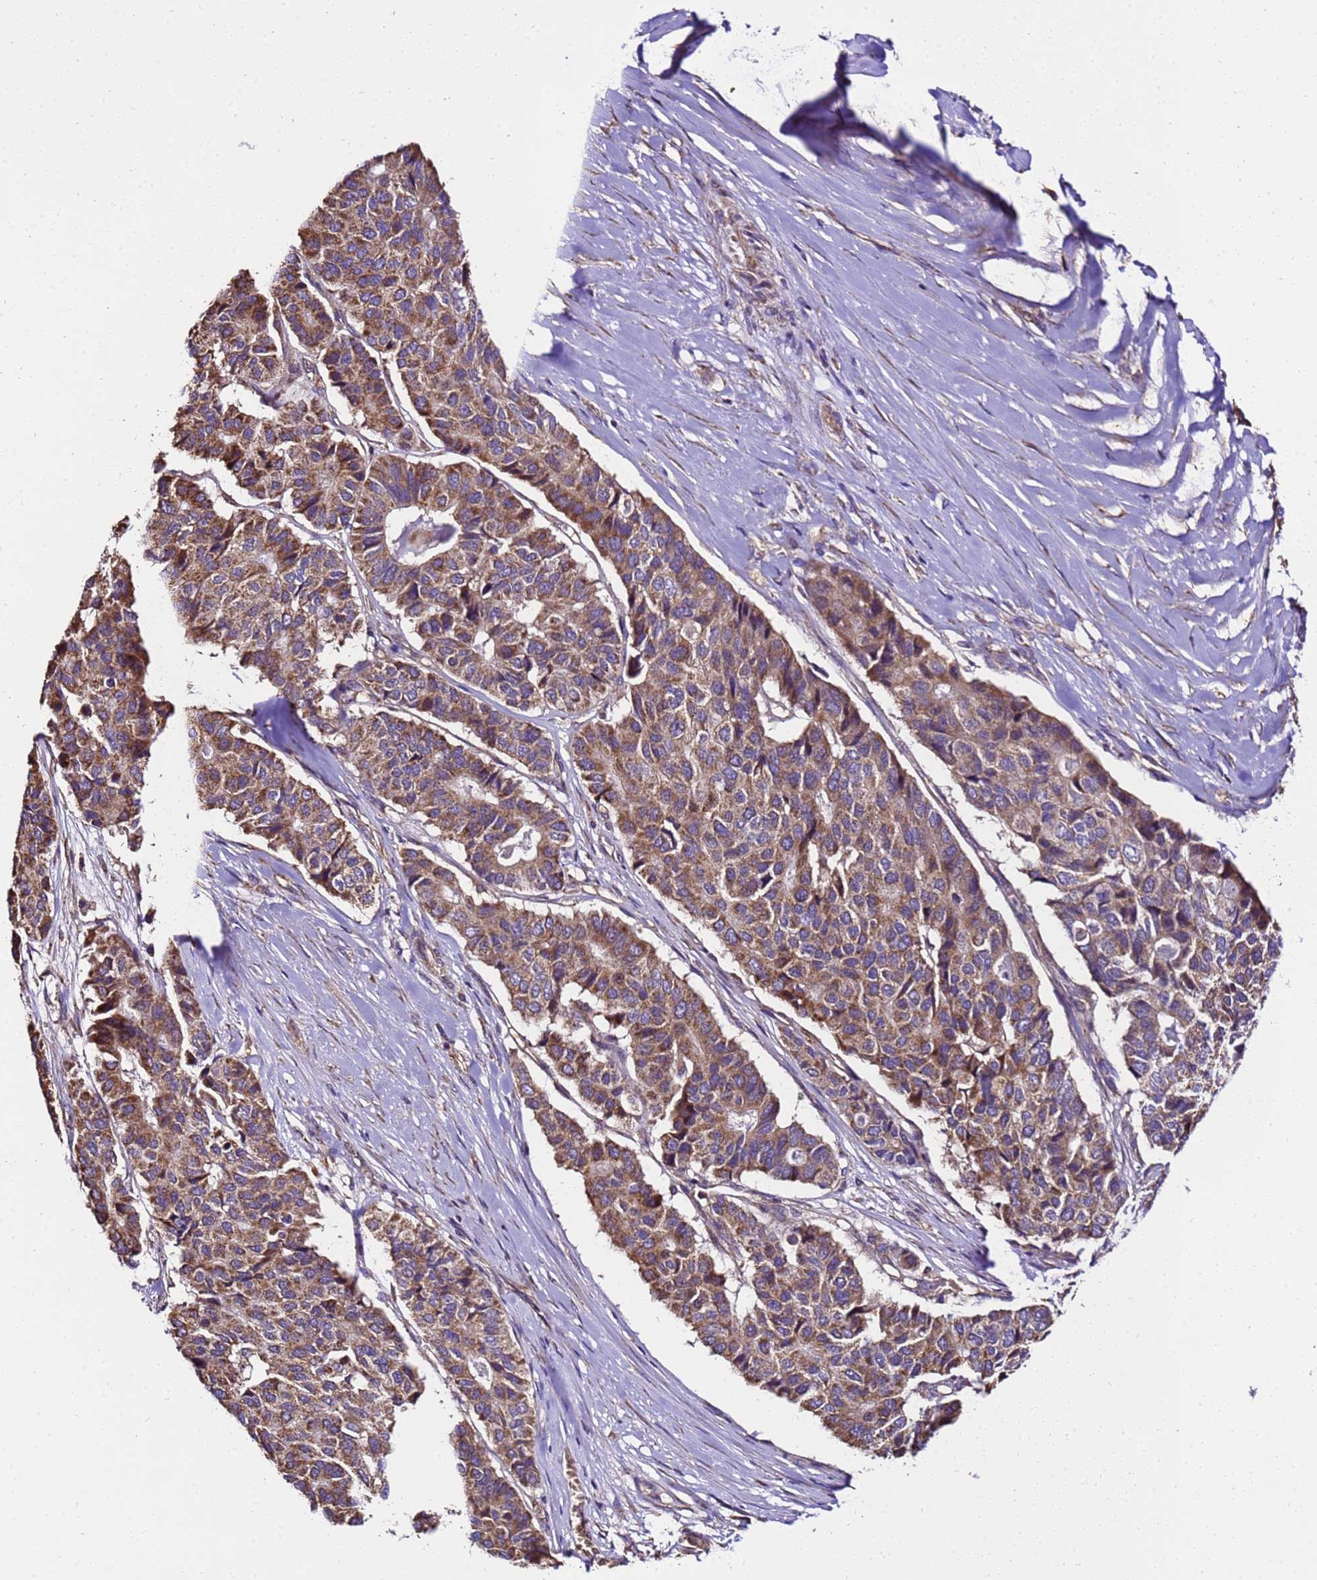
{"staining": {"intensity": "moderate", "quantity": ">75%", "location": "cytoplasmic/membranous"}, "tissue": "pancreatic cancer", "cell_type": "Tumor cells", "image_type": "cancer", "snomed": [{"axis": "morphology", "description": "Adenocarcinoma, NOS"}, {"axis": "topography", "description": "Pancreas"}], "caption": "Pancreatic cancer (adenocarcinoma) stained for a protein (brown) displays moderate cytoplasmic/membranous positive positivity in about >75% of tumor cells.", "gene": "LRRIQ1", "patient": {"sex": "male", "age": 50}}